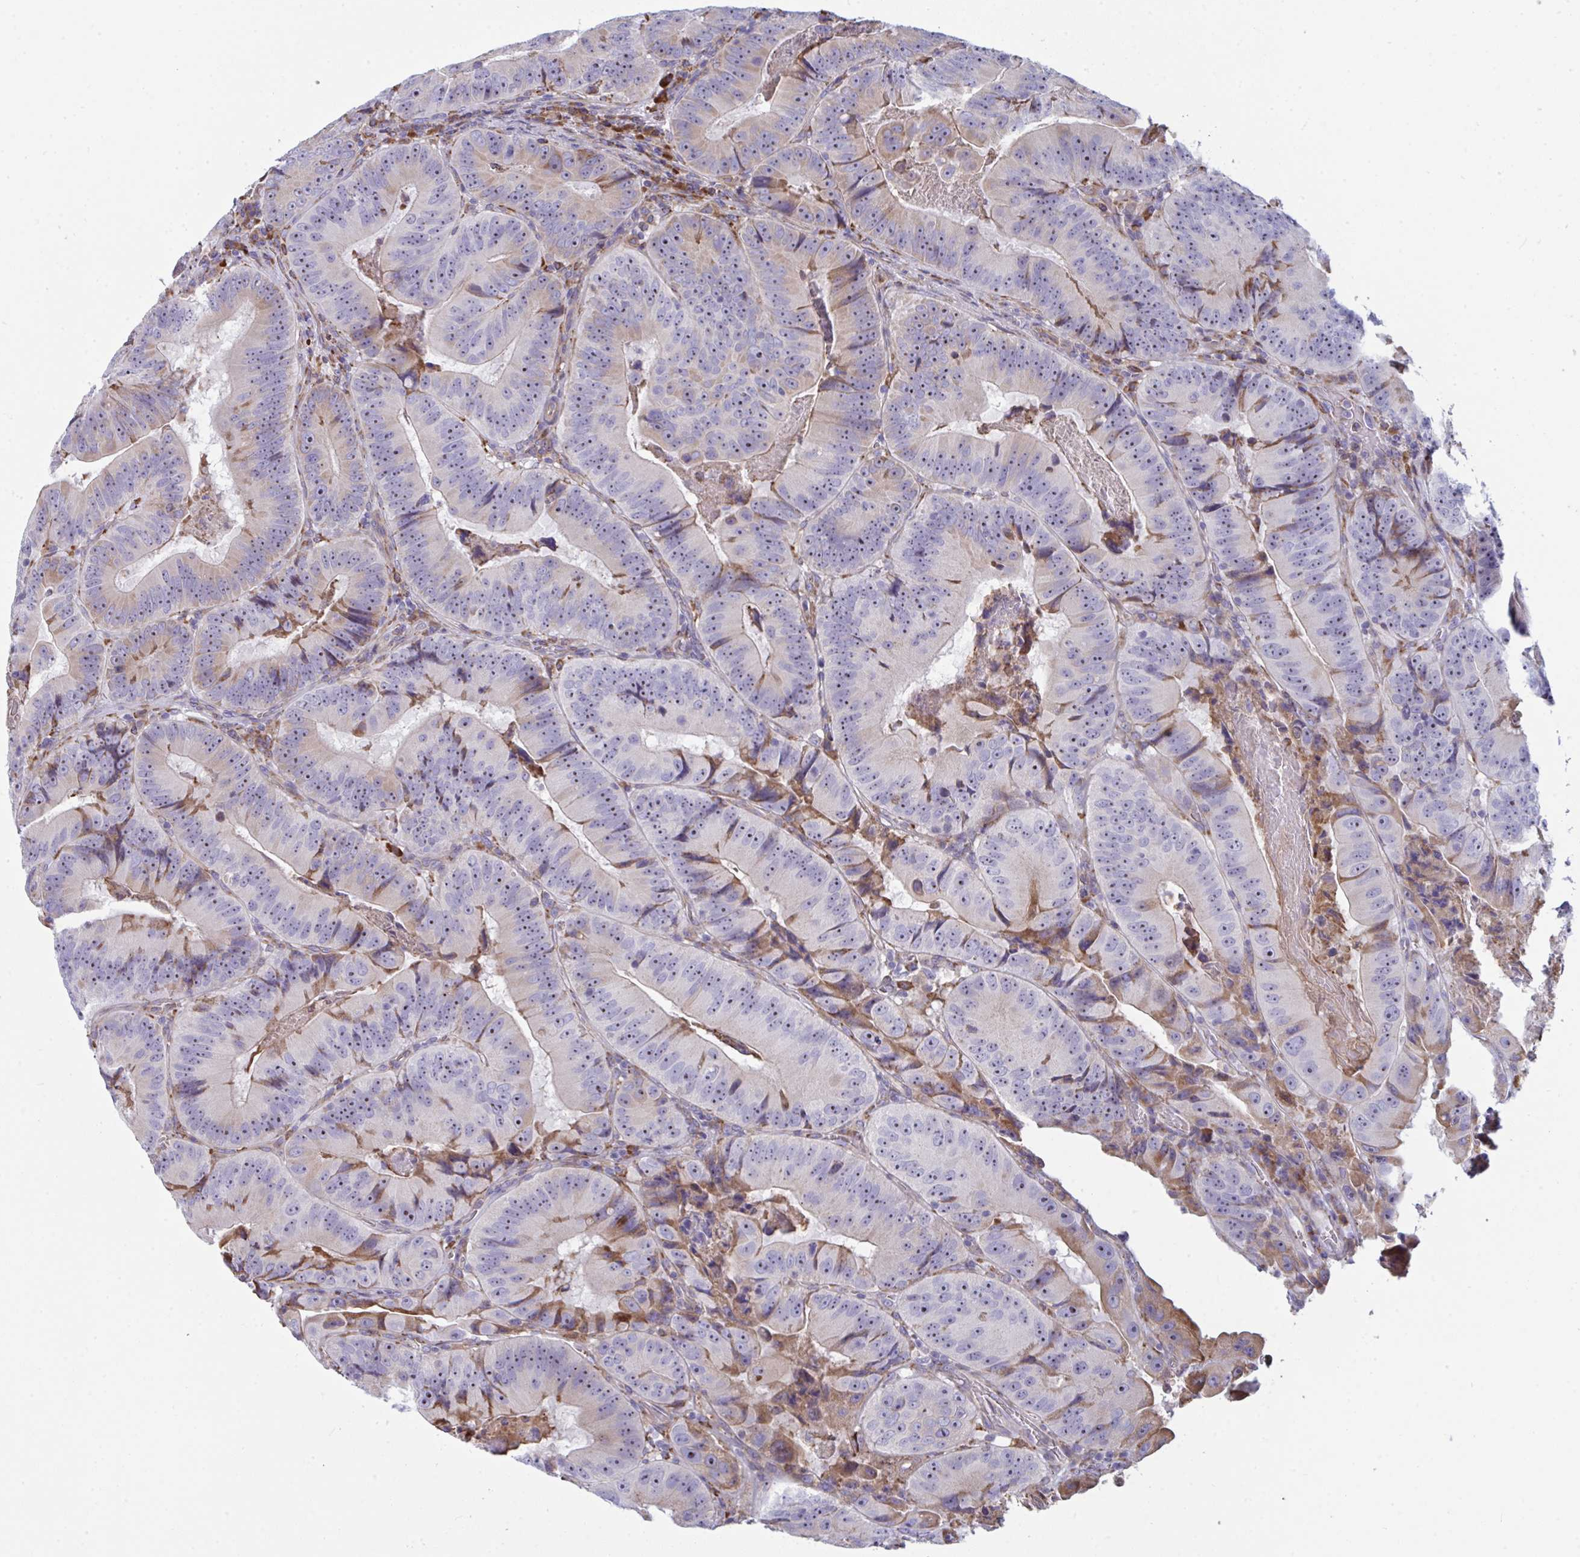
{"staining": {"intensity": "weak", "quantity": "<25%", "location": "cytoplasmic/membranous"}, "tissue": "colorectal cancer", "cell_type": "Tumor cells", "image_type": "cancer", "snomed": [{"axis": "morphology", "description": "Adenocarcinoma, NOS"}, {"axis": "topography", "description": "Colon"}], "caption": "This is a photomicrograph of IHC staining of colorectal cancer, which shows no expression in tumor cells. The staining was performed using DAB (3,3'-diaminobenzidine) to visualize the protein expression in brown, while the nuclei were stained in blue with hematoxylin (Magnification: 20x).", "gene": "MYMK", "patient": {"sex": "female", "age": 86}}